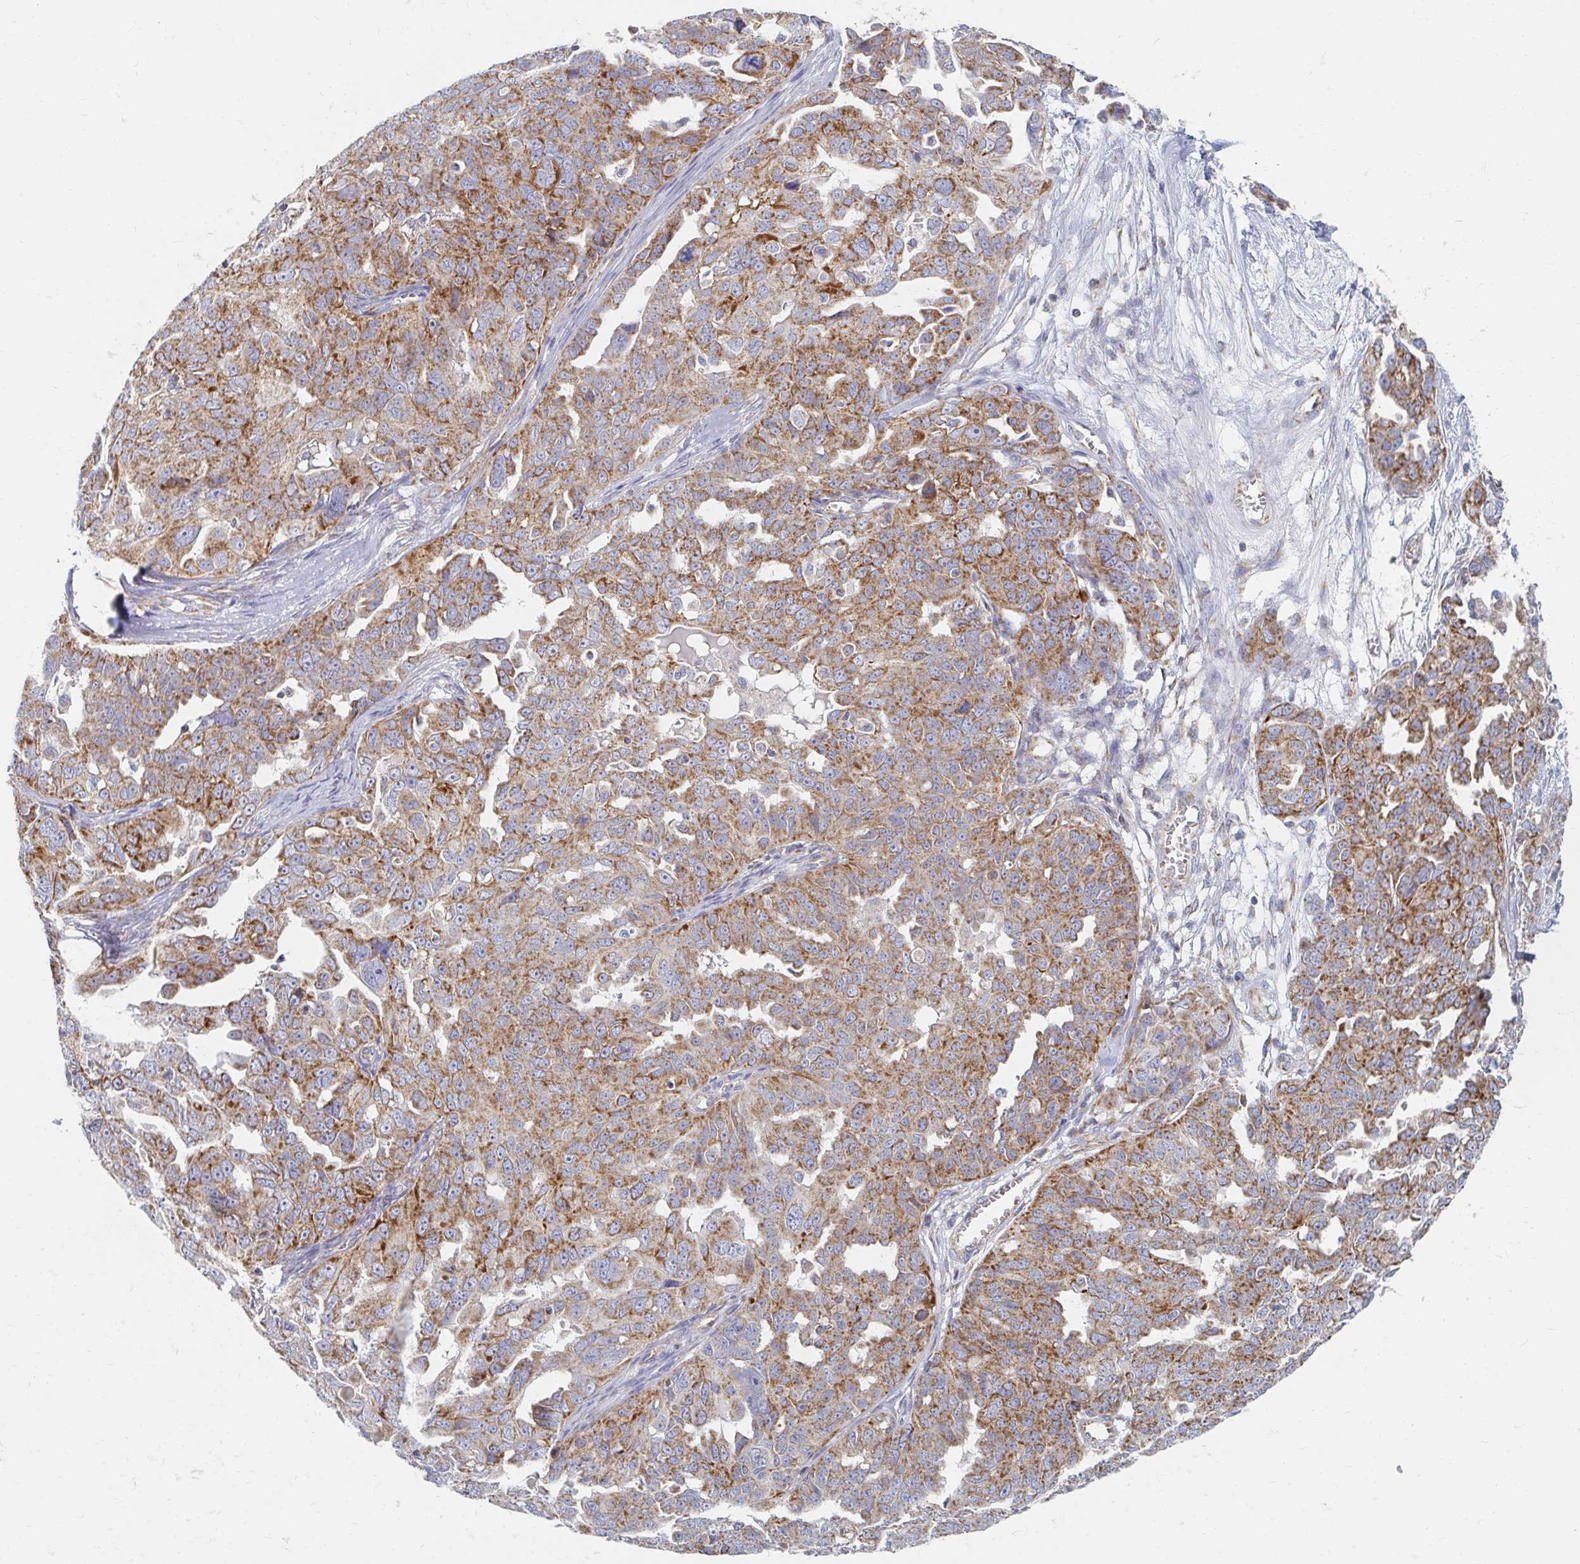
{"staining": {"intensity": "moderate", "quantity": ">75%", "location": "cytoplasmic/membranous"}, "tissue": "ovarian cancer", "cell_type": "Tumor cells", "image_type": "cancer", "snomed": [{"axis": "morphology", "description": "Carcinoma, endometroid"}, {"axis": "topography", "description": "Ovary"}], "caption": "An IHC photomicrograph of tumor tissue is shown. Protein staining in brown shows moderate cytoplasmic/membranous positivity in ovarian endometroid carcinoma within tumor cells.", "gene": "MAVS", "patient": {"sex": "female", "age": 70}}